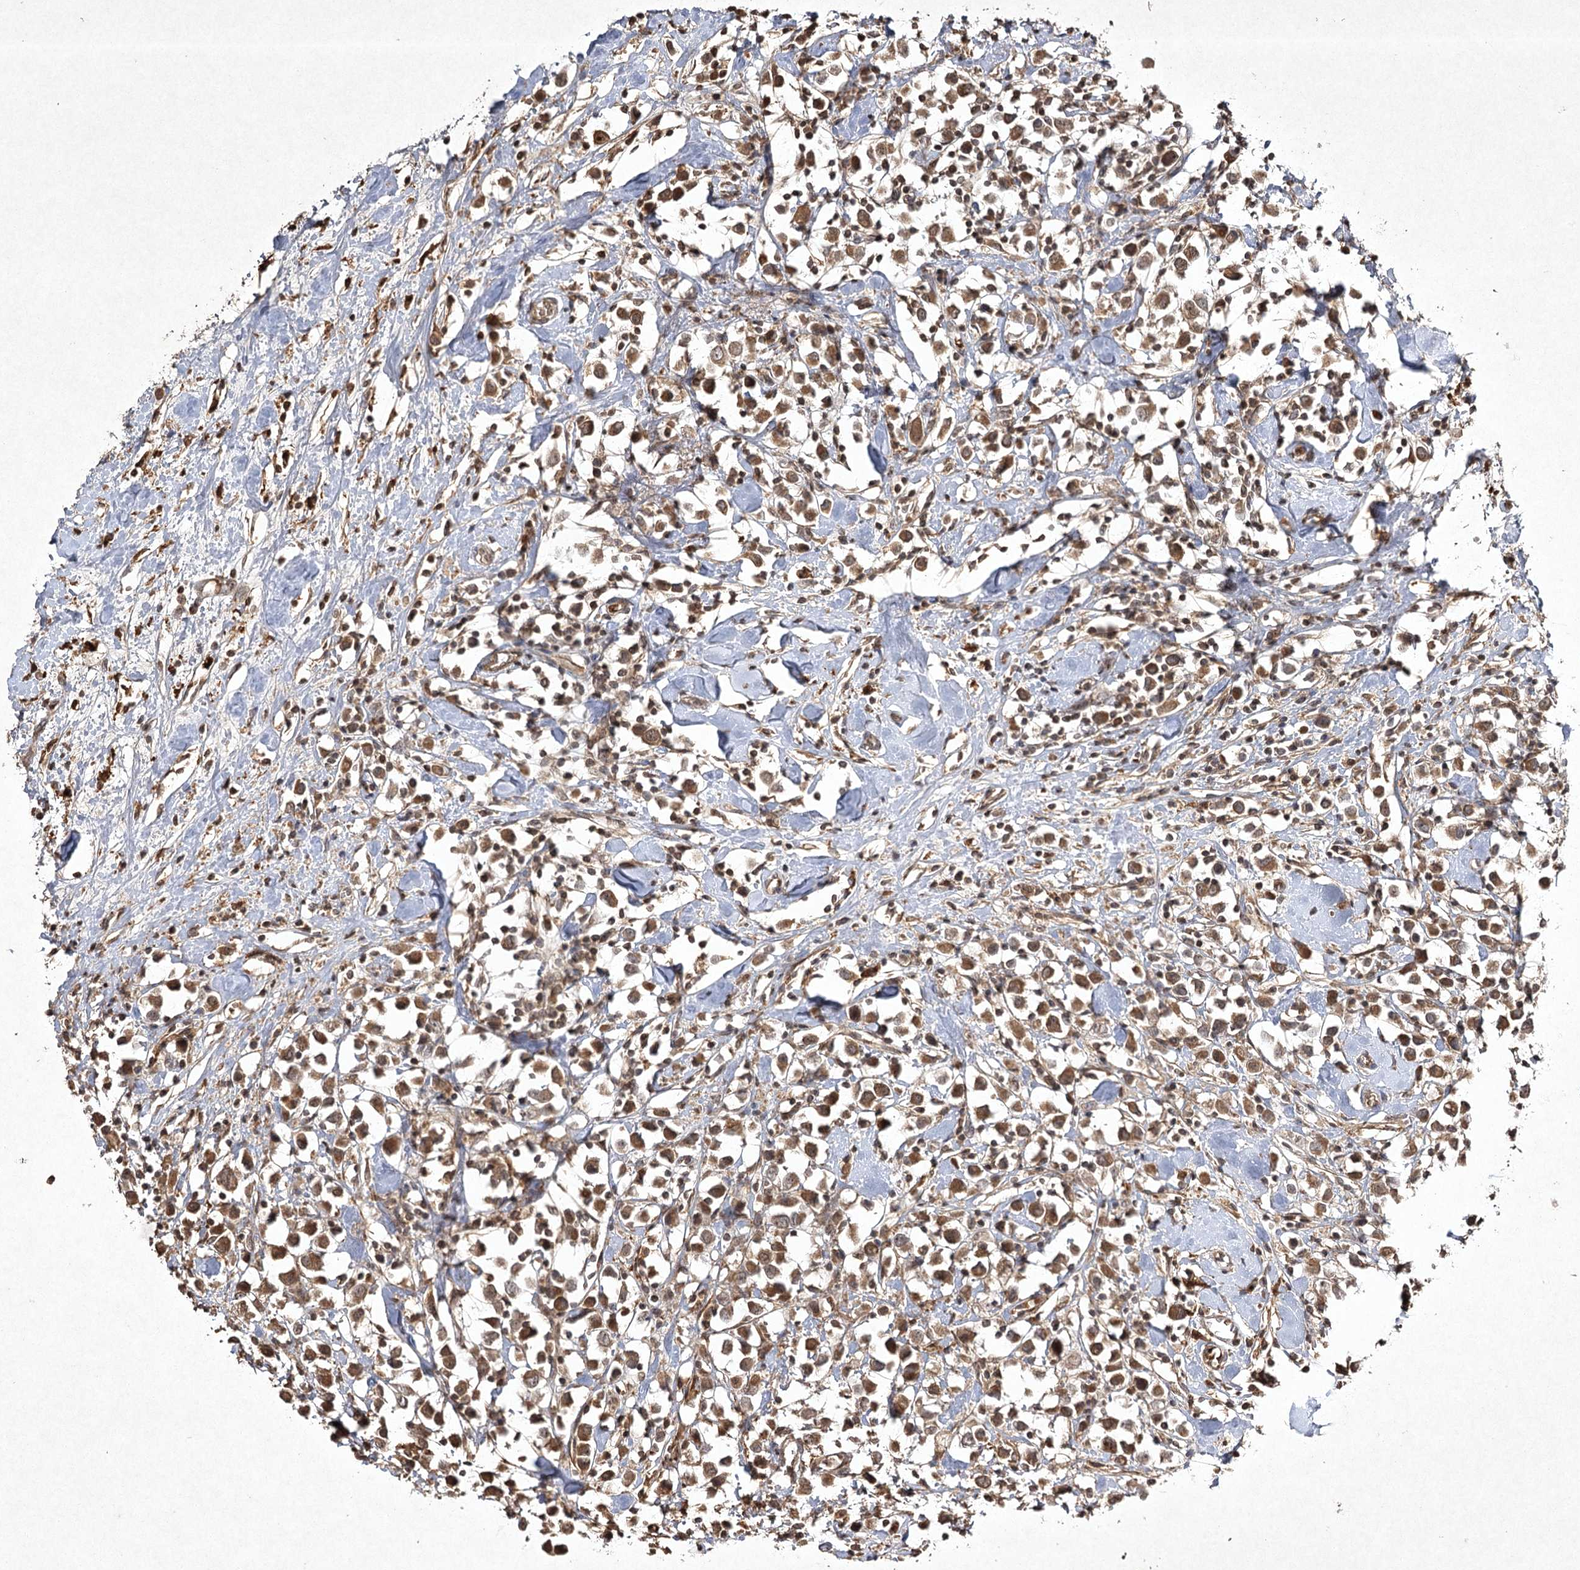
{"staining": {"intensity": "moderate", "quantity": ">75%", "location": "cytoplasmic/membranous"}, "tissue": "breast cancer", "cell_type": "Tumor cells", "image_type": "cancer", "snomed": [{"axis": "morphology", "description": "Duct carcinoma"}, {"axis": "topography", "description": "Breast"}], "caption": "Moderate cytoplasmic/membranous protein staining is present in approximately >75% of tumor cells in breast cancer (invasive ductal carcinoma).", "gene": "CYP2B6", "patient": {"sex": "female", "age": 61}}